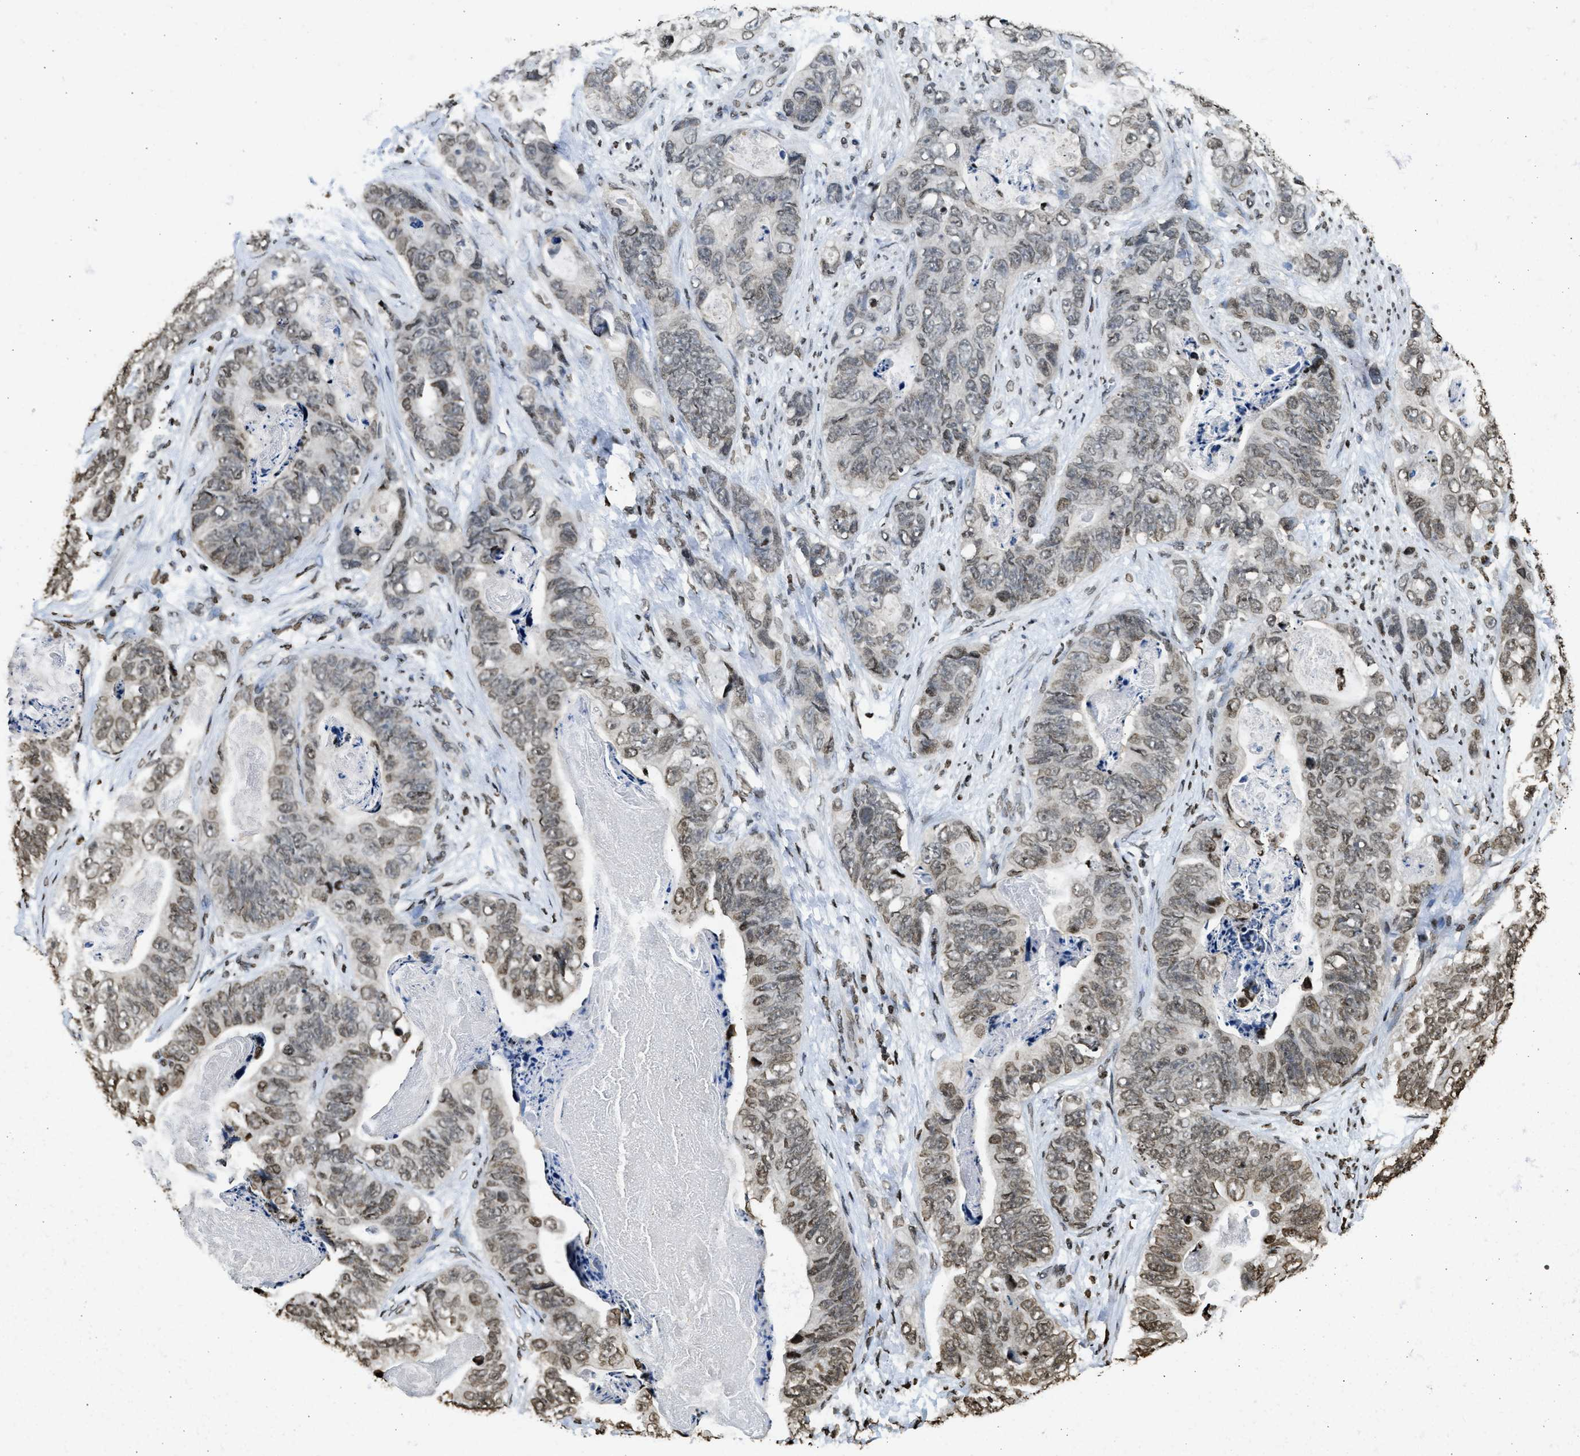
{"staining": {"intensity": "weak", "quantity": ">75%", "location": "nuclear"}, "tissue": "stomach cancer", "cell_type": "Tumor cells", "image_type": "cancer", "snomed": [{"axis": "morphology", "description": "Adenocarcinoma, NOS"}, {"axis": "topography", "description": "Stomach"}], "caption": "About >75% of tumor cells in human stomach adenocarcinoma exhibit weak nuclear protein staining as visualized by brown immunohistochemical staining.", "gene": "RRAGC", "patient": {"sex": "female", "age": 89}}